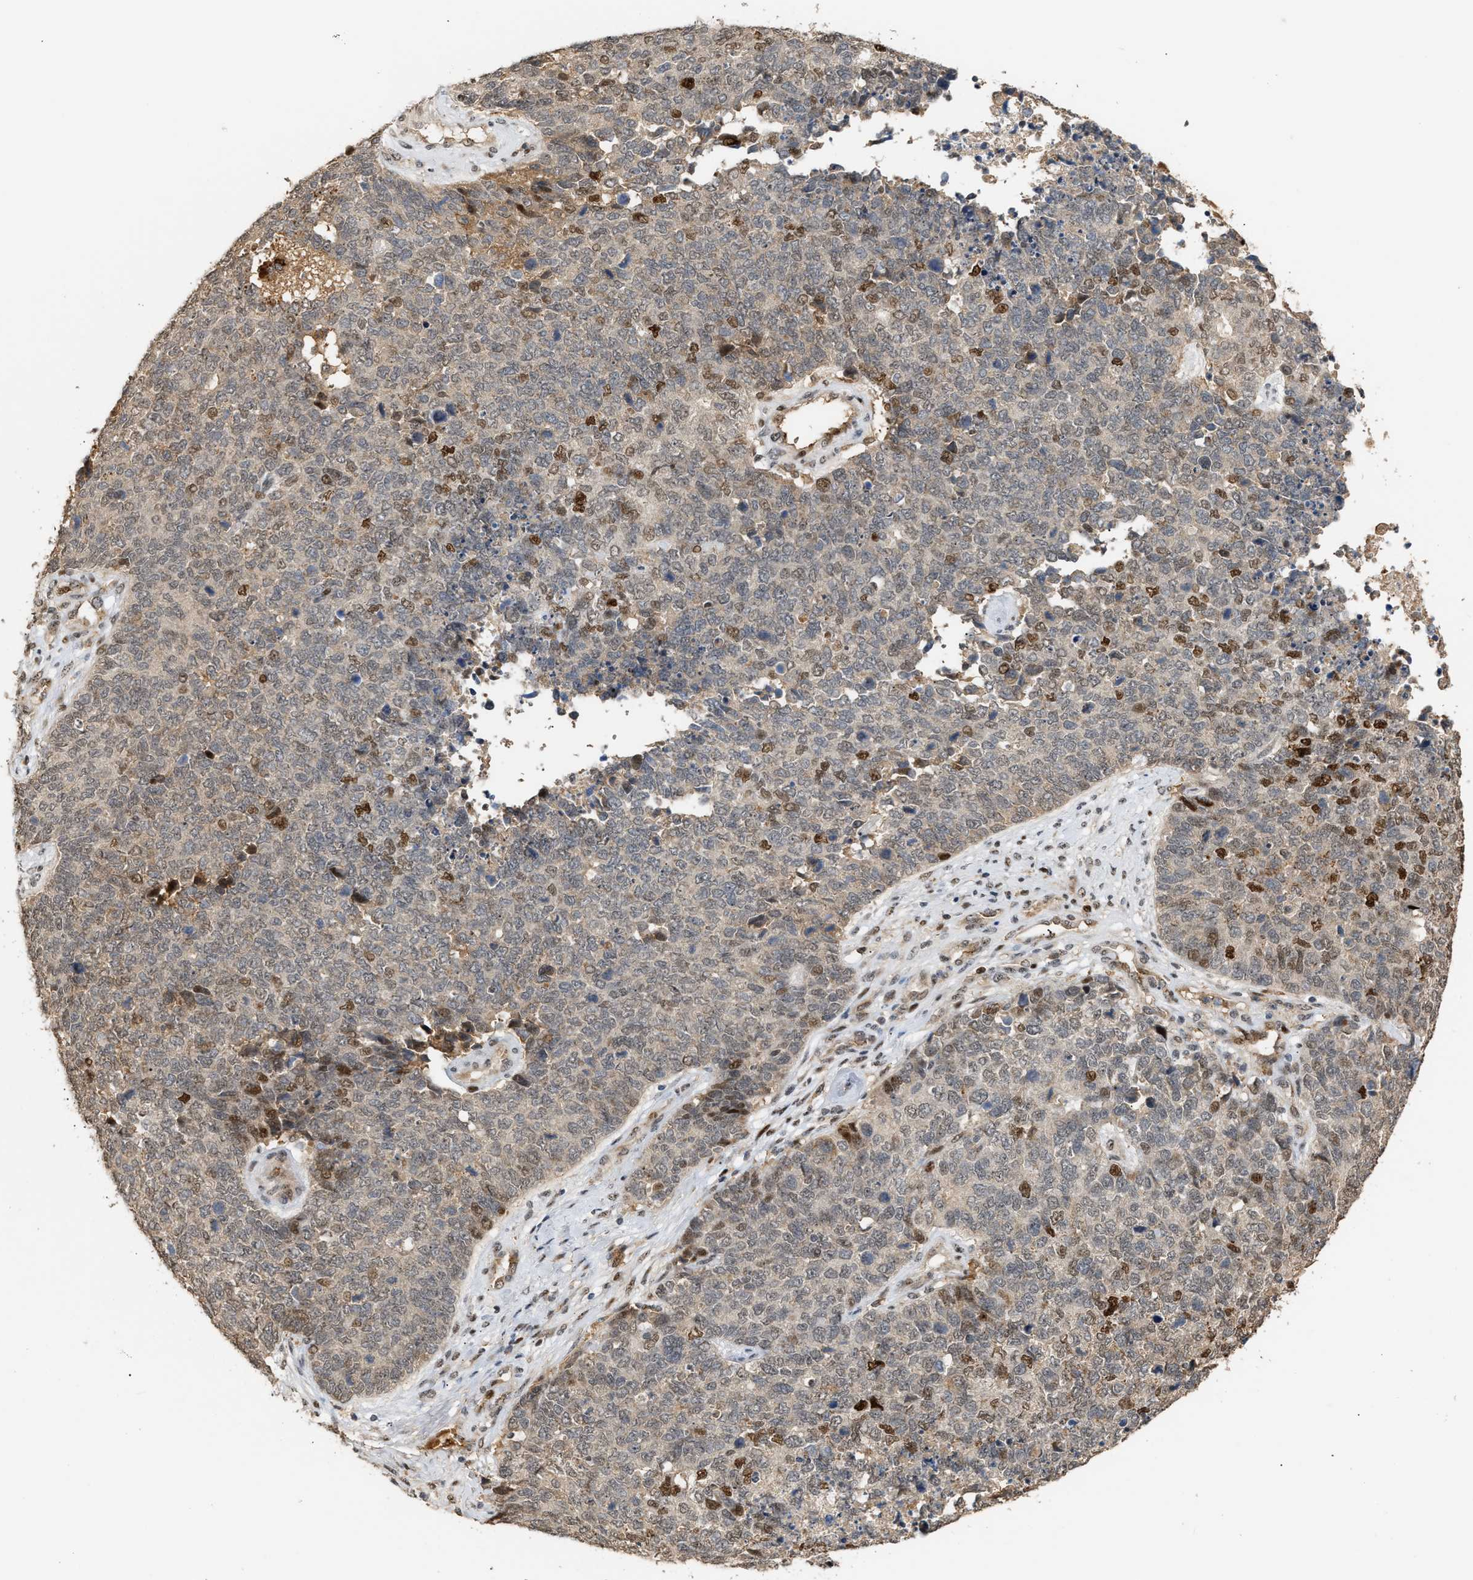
{"staining": {"intensity": "moderate", "quantity": "<25%", "location": "nuclear"}, "tissue": "cervical cancer", "cell_type": "Tumor cells", "image_type": "cancer", "snomed": [{"axis": "morphology", "description": "Squamous cell carcinoma, NOS"}, {"axis": "topography", "description": "Cervix"}], "caption": "Moderate nuclear staining is present in approximately <25% of tumor cells in cervical squamous cell carcinoma.", "gene": "ZFAND5", "patient": {"sex": "female", "age": 63}}